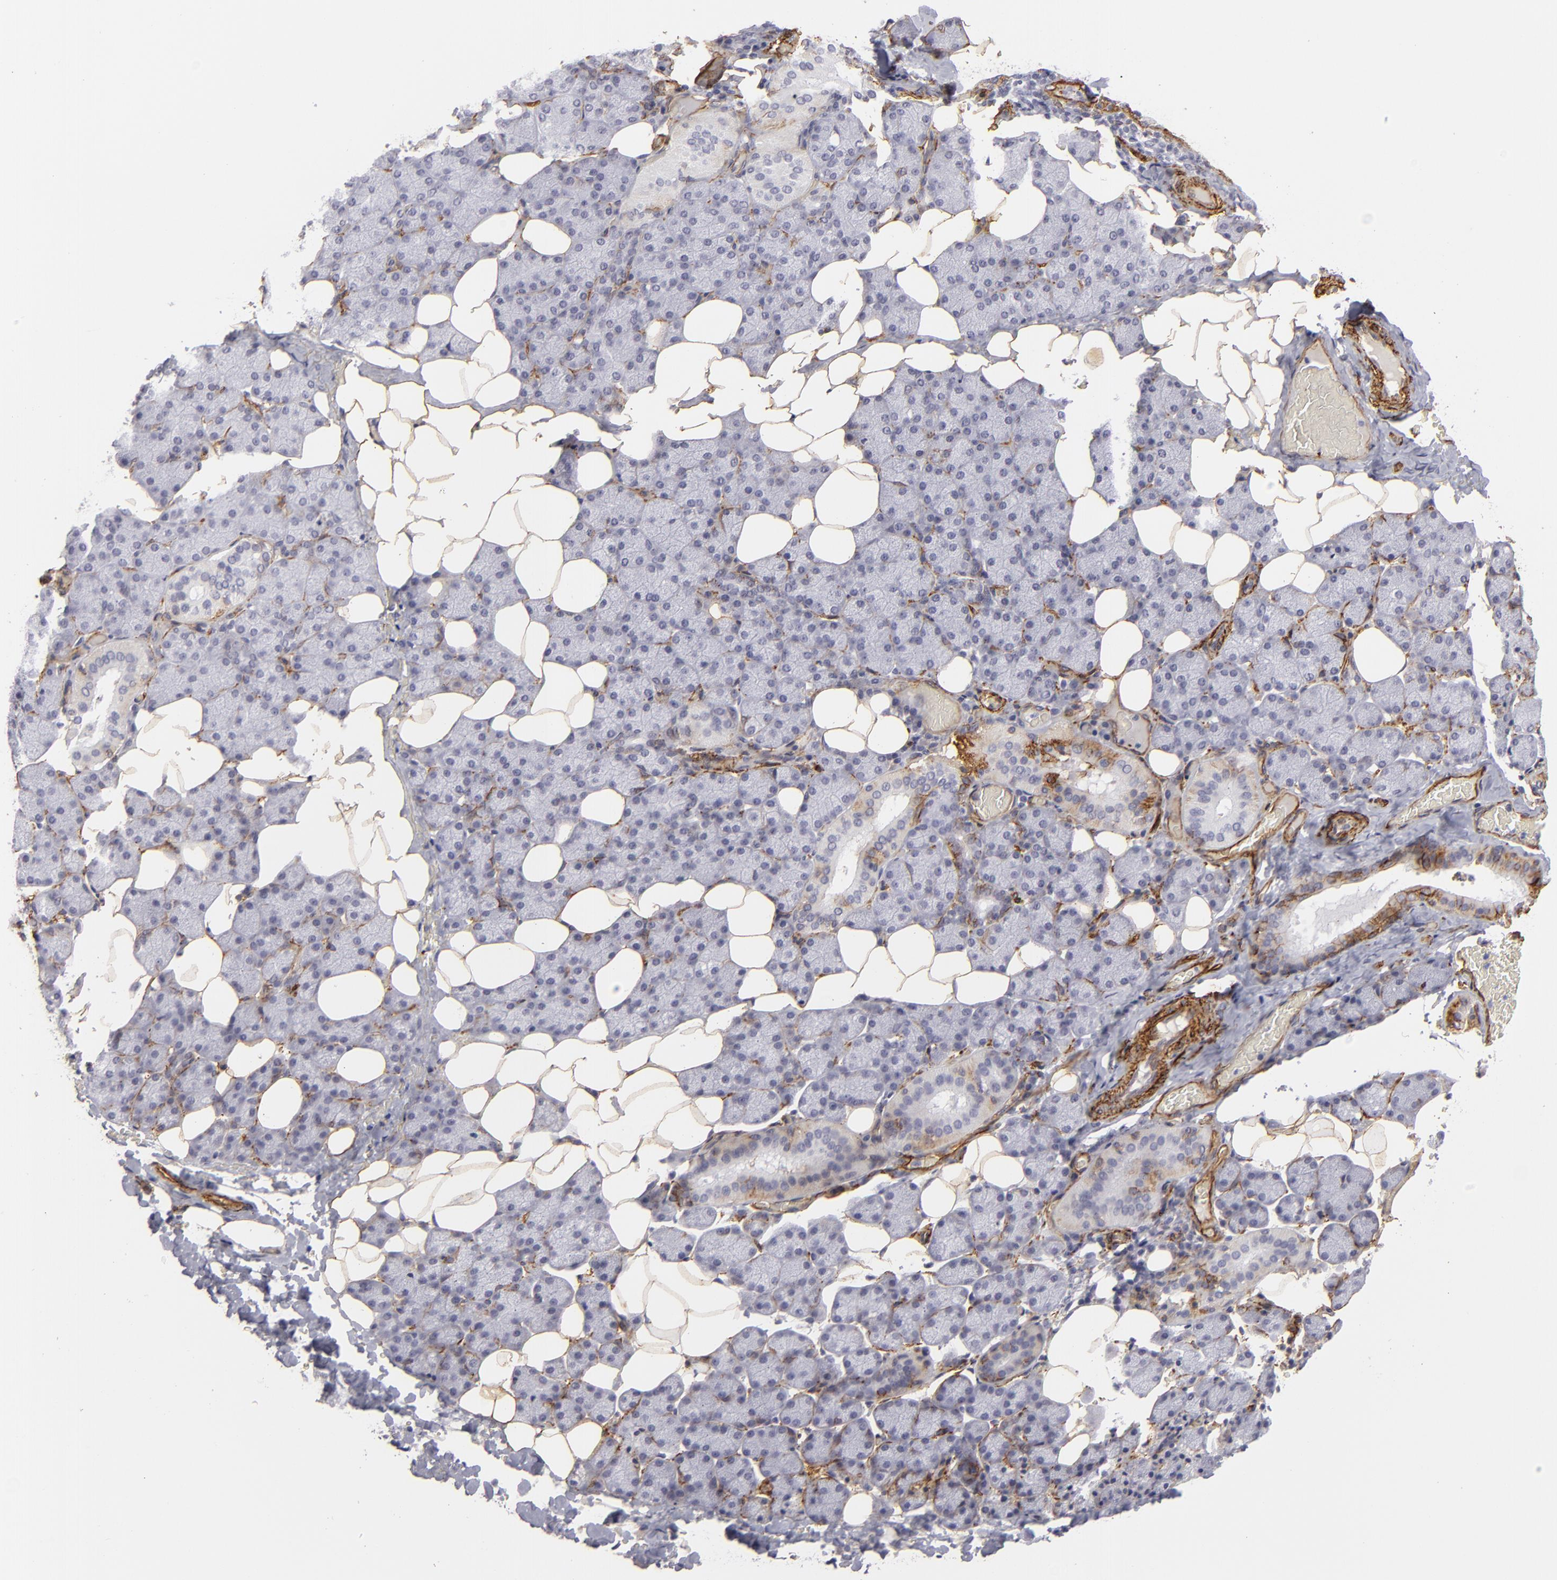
{"staining": {"intensity": "negative", "quantity": "none", "location": "none"}, "tissue": "salivary gland", "cell_type": "Glandular cells", "image_type": "normal", "snomed": [{"axis": "morphology", "description": "Normal tissue, NOS"}, {"axis": "topography", "description": "Lymph node"}, {"axis": "topography", "description": "Salivary gland"}], "caption": "DAB immunohistochemical staining of unremarkable human salivary gland reveals no significant staining in glandular cells.", "gene": "MCAM", "patient": {"sex": "male", "age": 8}}